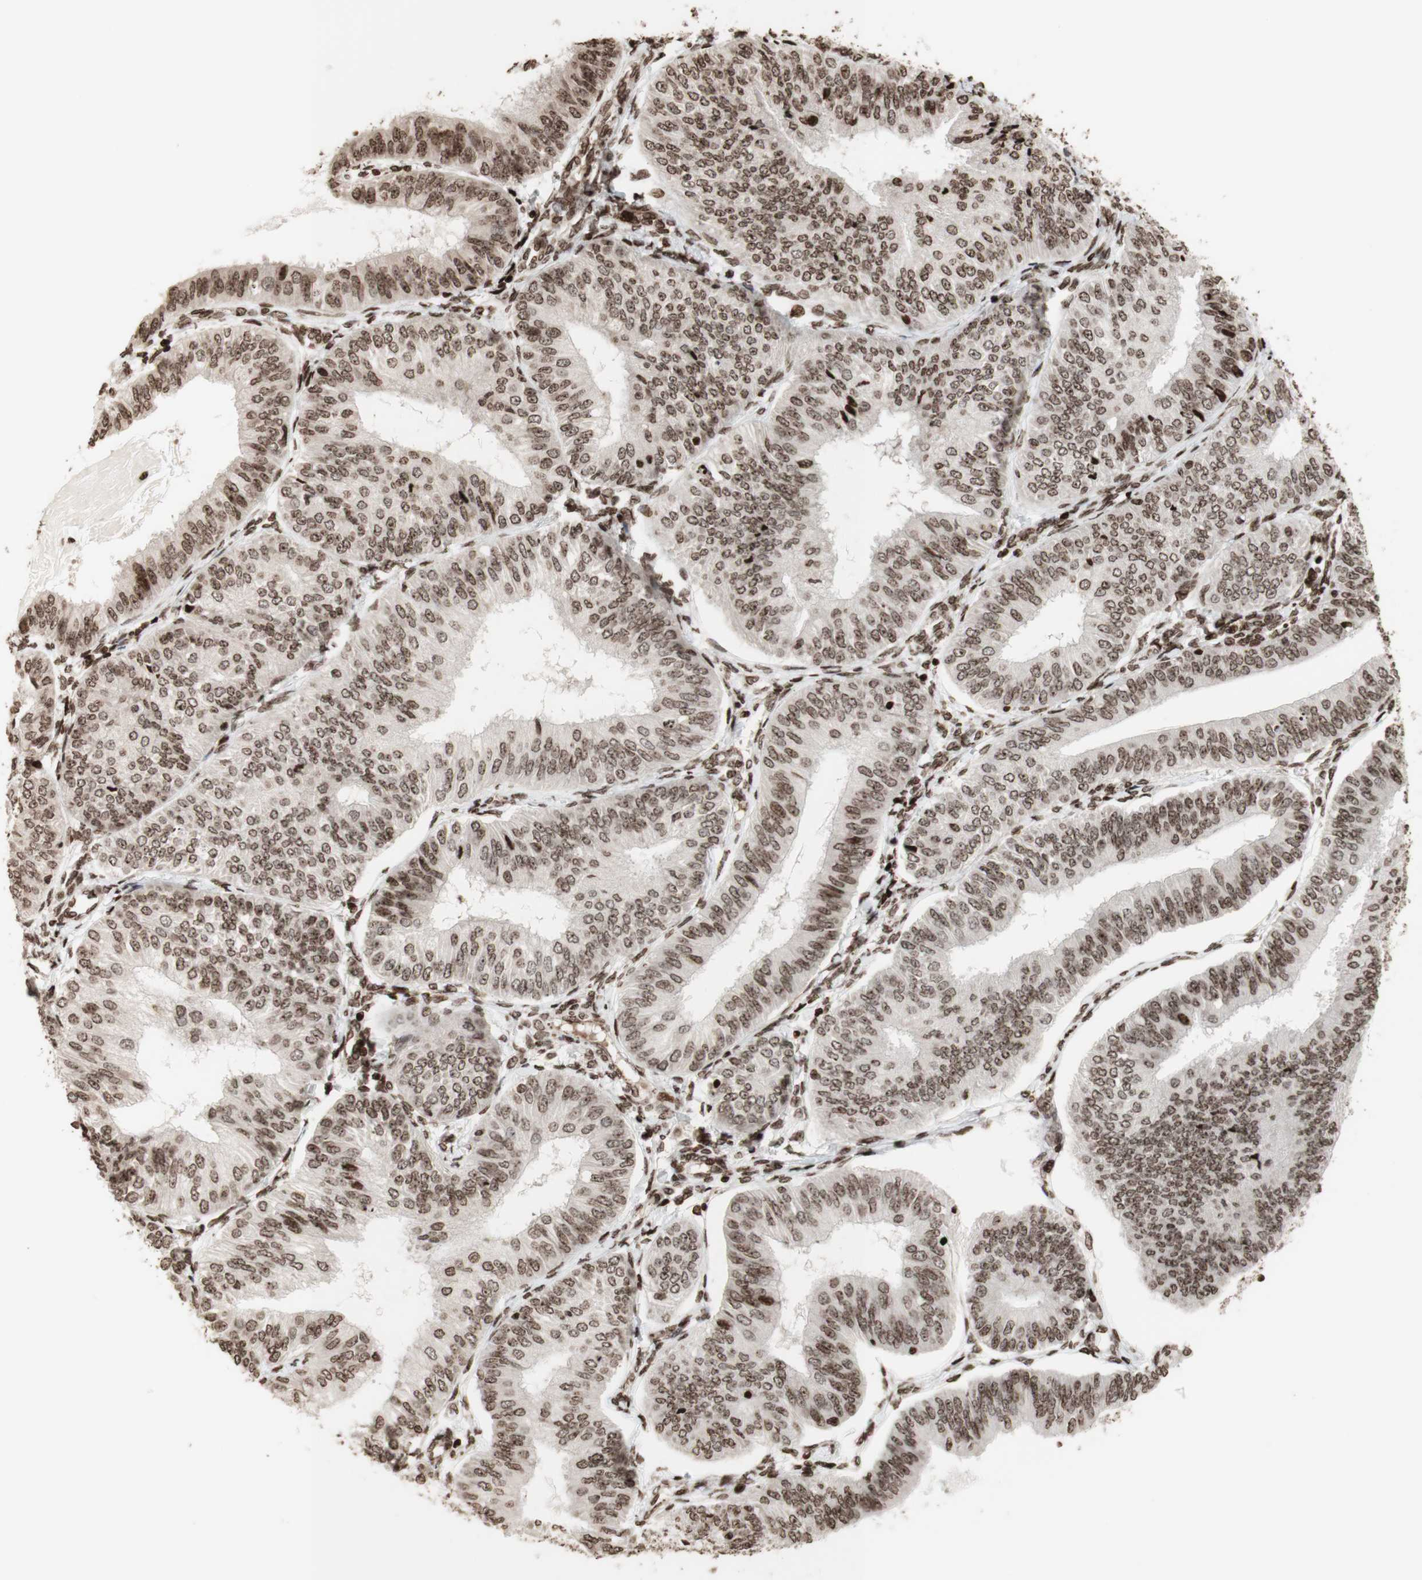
{"staining": {"intensity": "strong", "quantity": ">75%", "location": "nuclear"}, "tissue": "endometrial cancer", "cell_type": "Tumor cells", "image_type": "cancer", "snomed": [{"axis": "morphology", "description": "Adenocarcinoma, NOS"}, {"axis": "topography", "description": "Endometrium"}], "caption": "A photomicrograph showing strong nuclear expression in approximately >75% of tumor cells in endometrial cancer, as visualized by brown immunohistochemical staining.", "gene": "NCAPD2", "patient": {"sex": "female", "age": 58}}